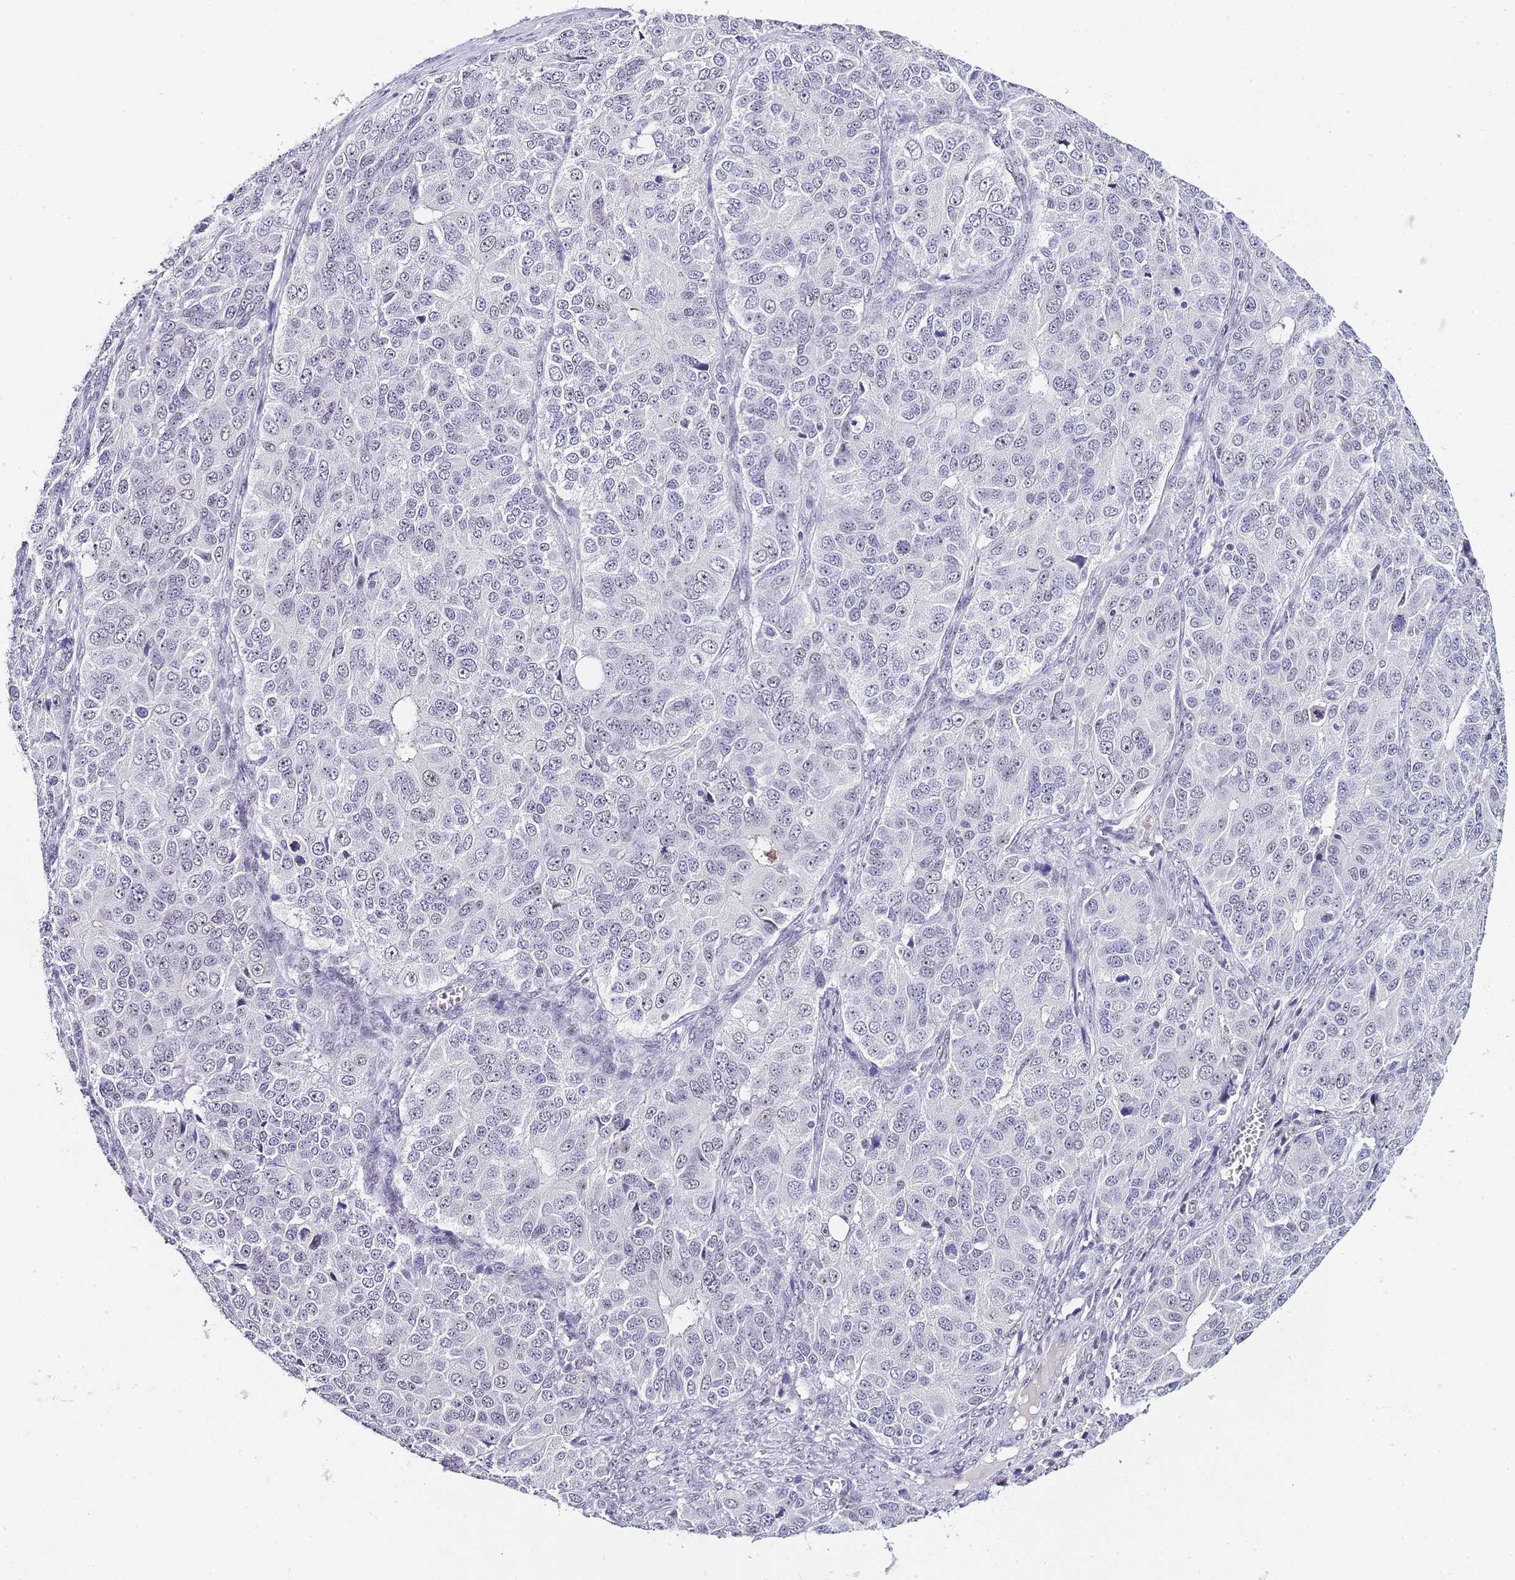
{"staining": {"intensity": "negative", "quantity": "none", "location": "none"}, "tissue": "ovarian cancer", "cell_type": "Tumor cells", "image_type": "cancer", "snomed": [{"axis": "morphology", "description": "Carcinoma, endometroid"}, {"axis": "topography", "description": "Ovary"}], "caption": "Tumor cells are negative for protein expression in human ovarian cancer (endometroid carcinoma). The staining was performed using DAB (3,3'-diaminobenzidine) to visualize the protein expression in brown, while the nuclei were stained in blue with hematoxylin (Magnification: 20x).", "gene": "NOP56", "patient": {"sex": "female", "age": 51}}